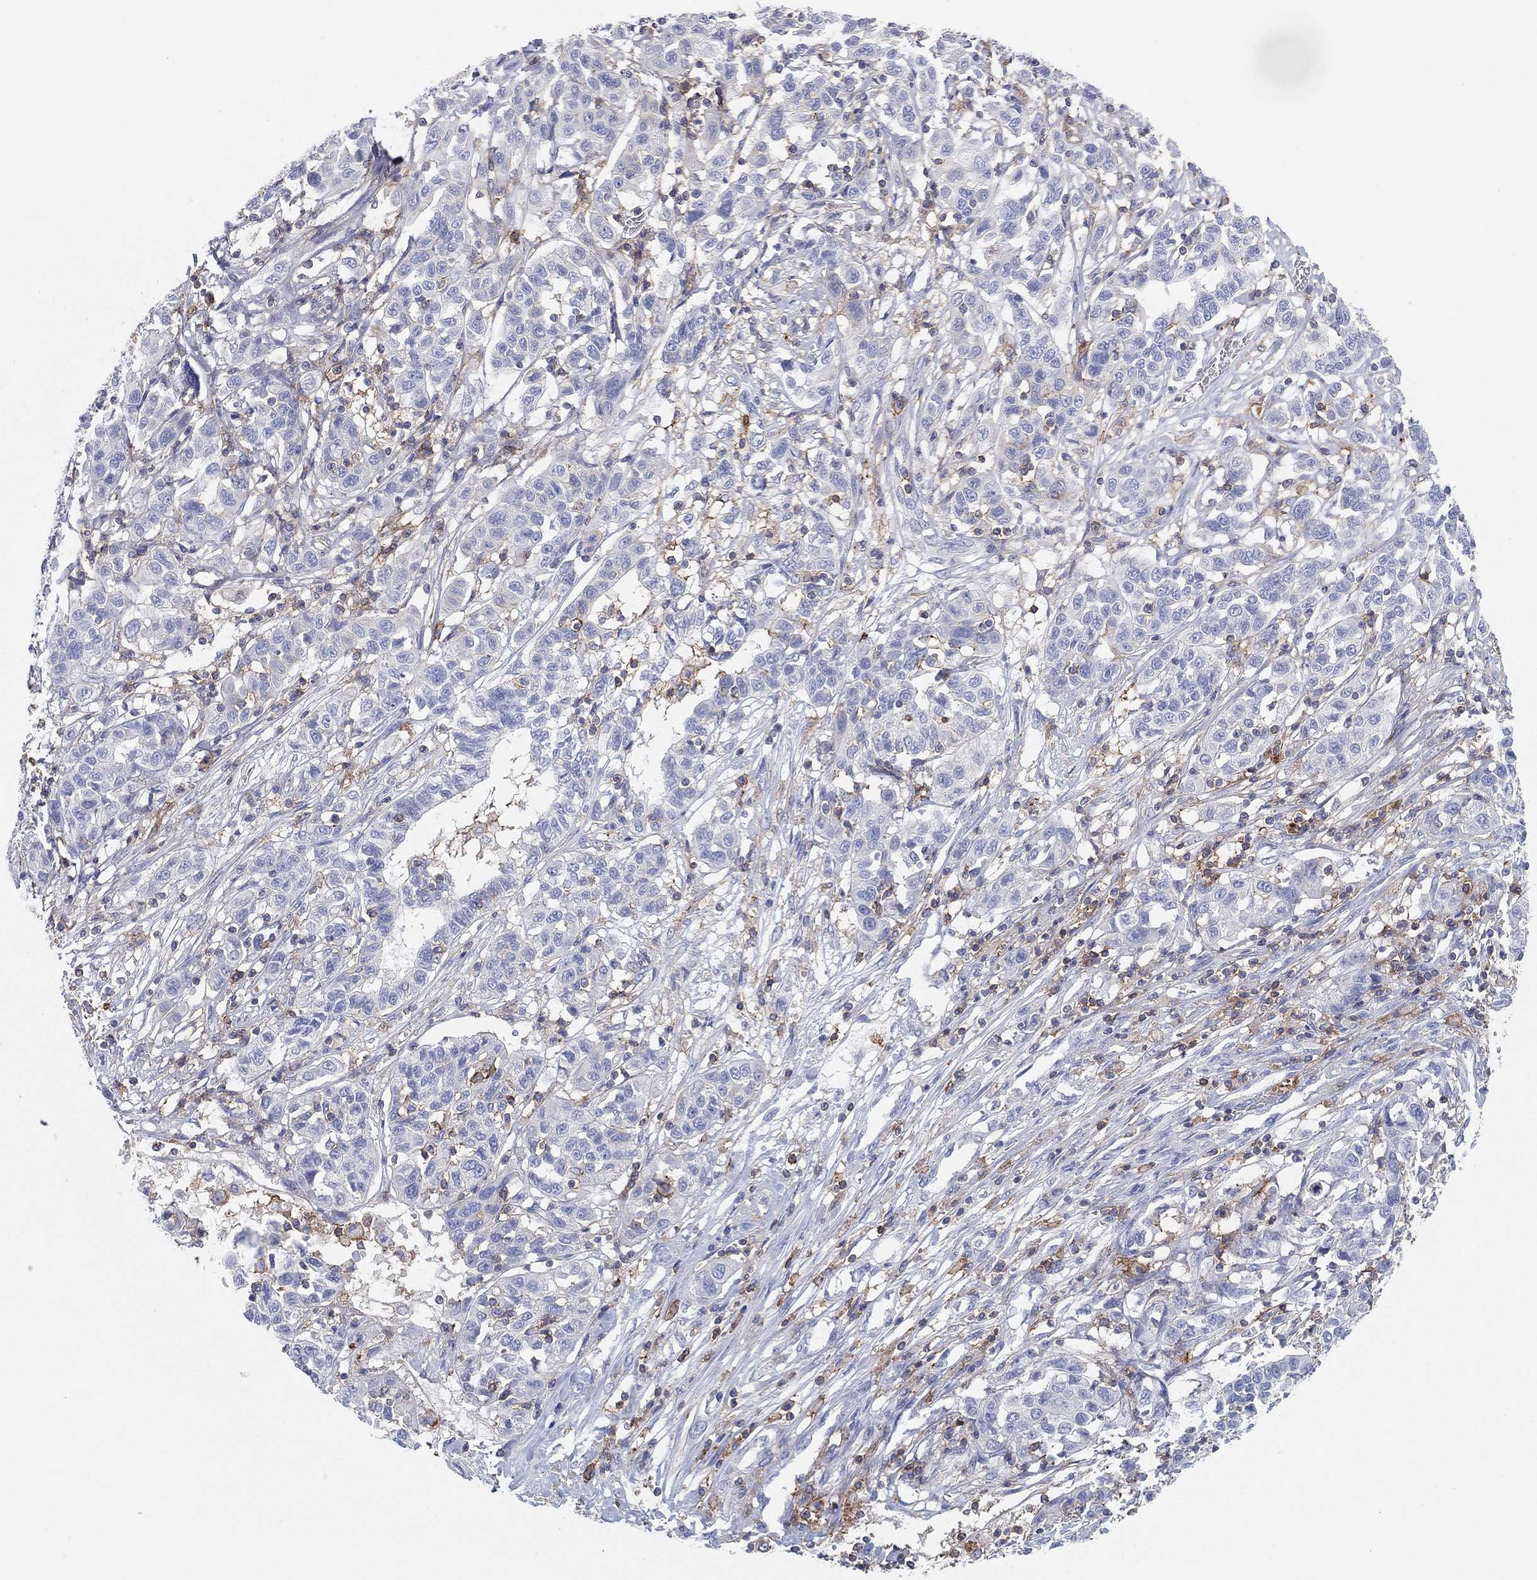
{"staining": {"intensity": "negative", "quantity": "none", "location": "none"}, "tissue": "liver cancer", "cell_type": "Tumor cells", "image_type": "cancer", "snomed": [{"axis": "morphology", "description": "Adenocarcinoma, NOS"}, {"axis": "morphology", "description": "Cholangiocarcinoma"}, {"axis": "topography", "description": "Liver"}], "caption": "The immunohistochemistry micrograph has no significant positivity in tumor cells of adenocarcinoma (liver) tissue.", "gene": "SELPLG", "patient": {"sex": "male", "age": 64}}